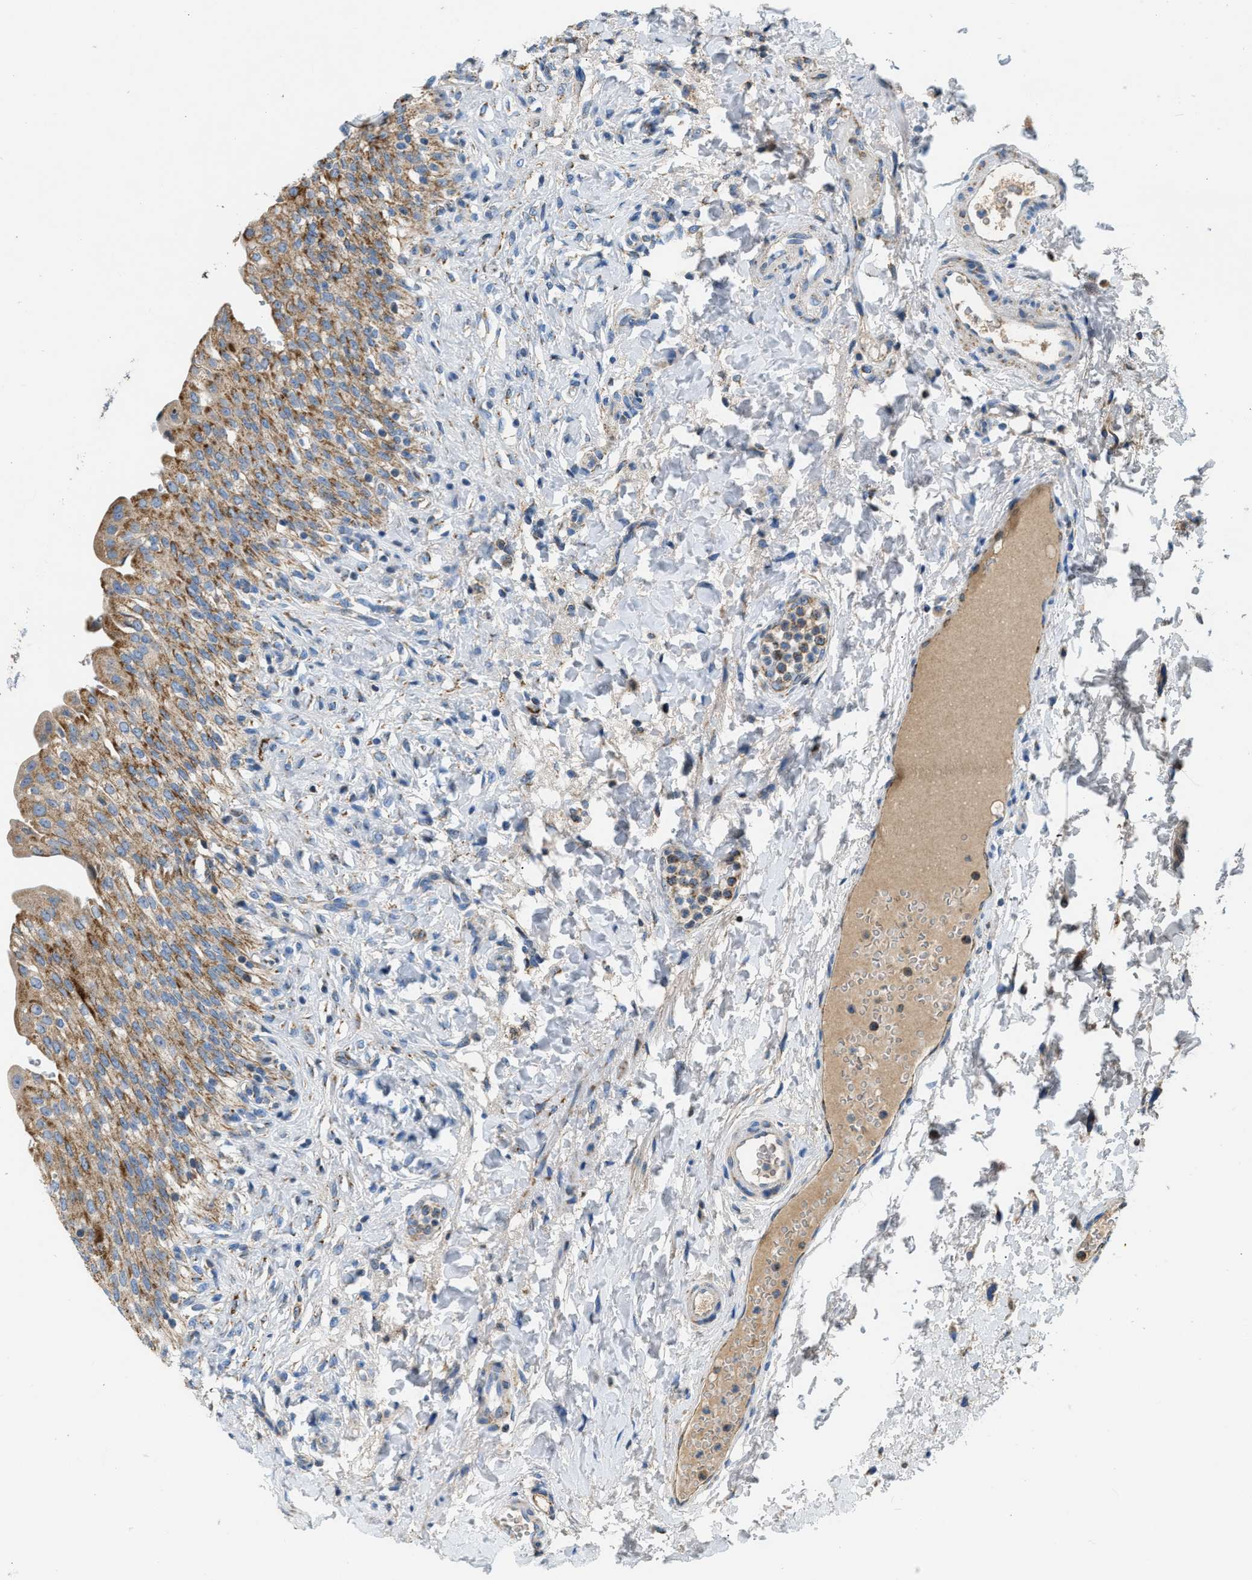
{"staining": {"intensity": "moderate", "quantity": ">75%", "location": "cytoplasmic/membranous"}, "tissue": "urinary bladder", "cell_type": "Urothelial cells", "image_type": "normal", "snomed": [{"axis": "morphology", "description": "Urothelial carcinoma, High grade"}, {"axis": "topography", "description": "Urinary bladder"}], "caption": "Urothelial cells reveal medium levels of moderate cytoplasmic/membranous expression in approximately >75% of cells in normal urinary bladder. Nuclei are stained in blue.", "gene": "ACADVL", "patient": {"sex": "male", "age": 46}}